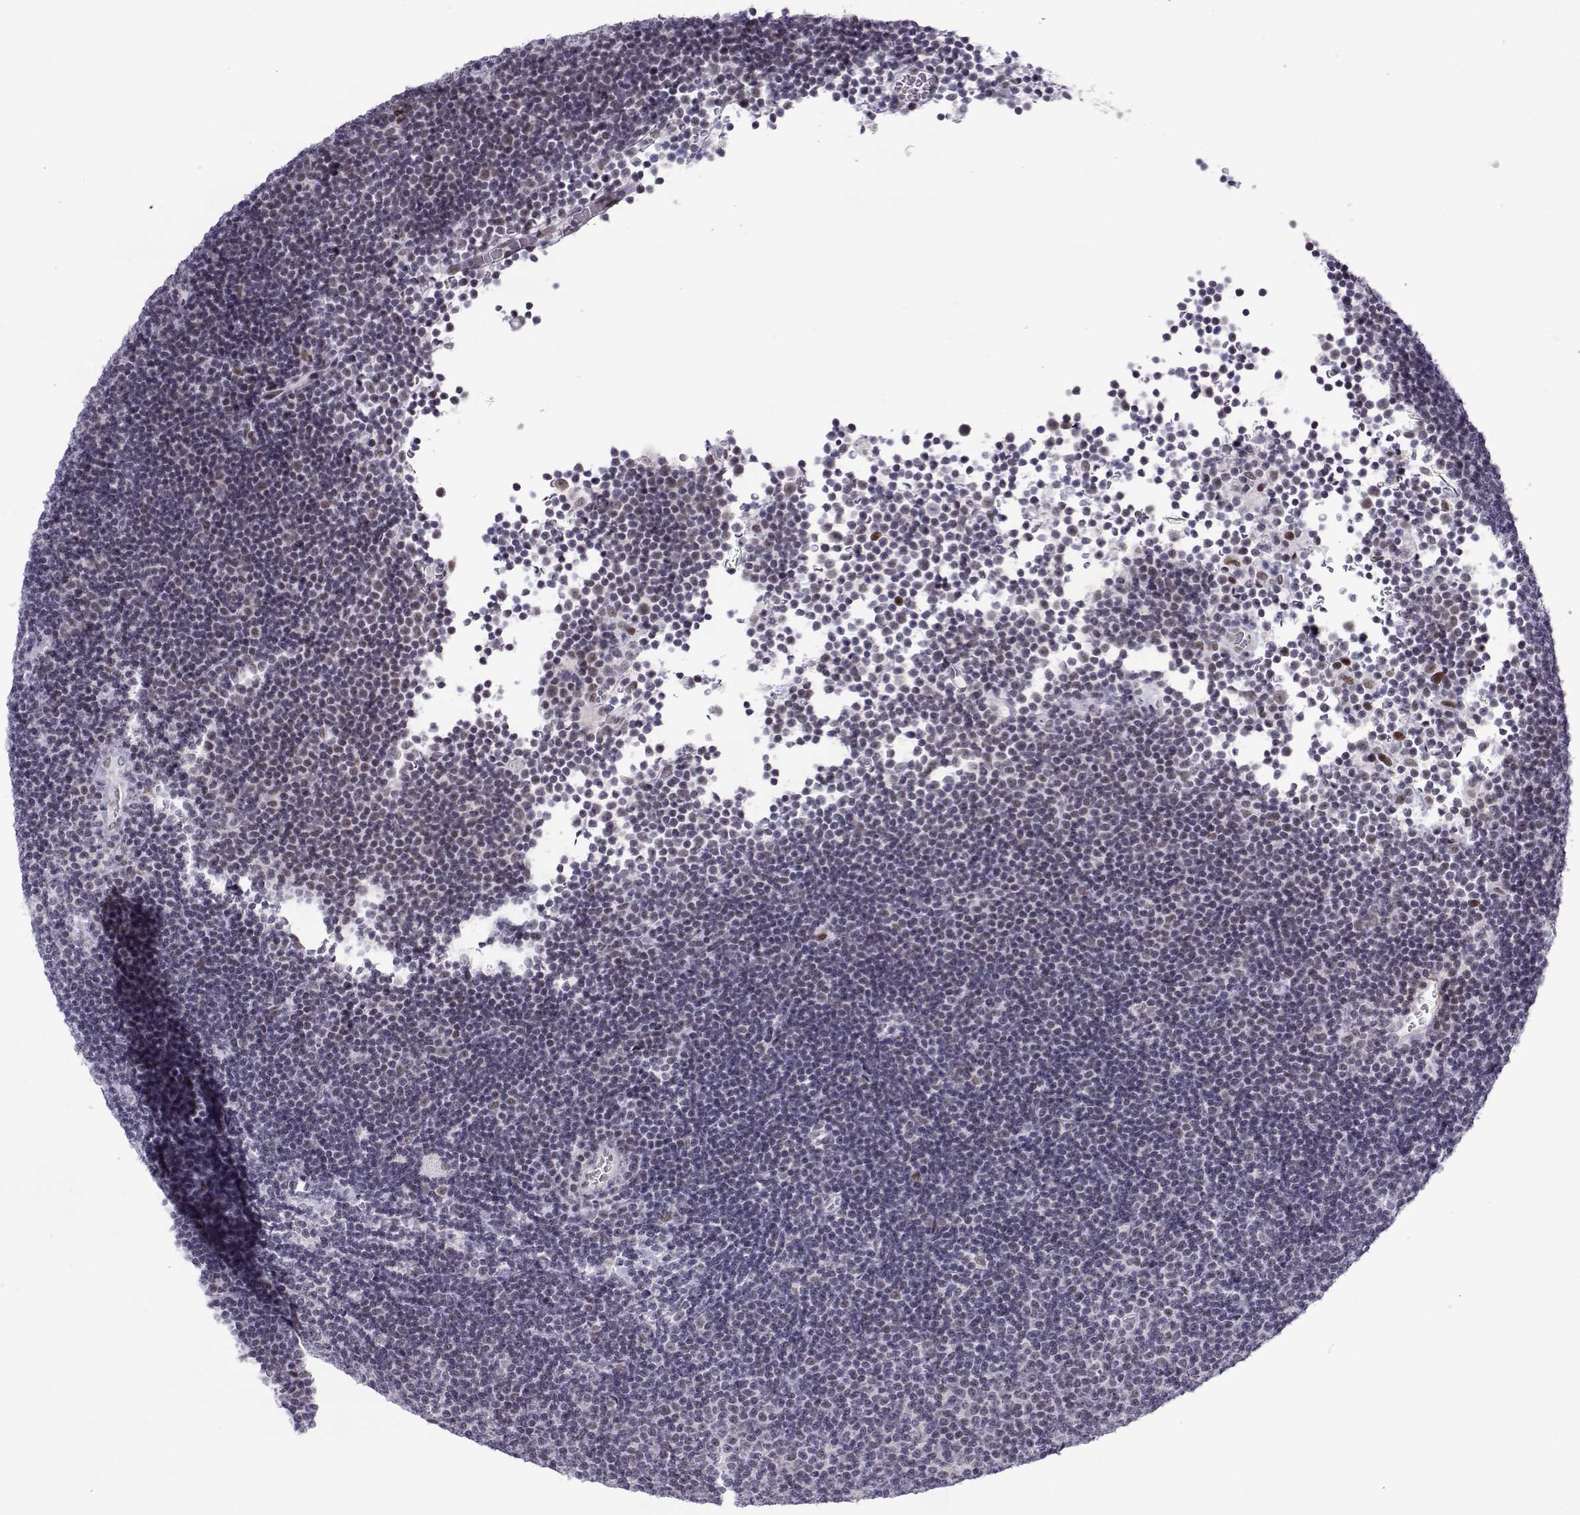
{"staining": {"intensity": "negative", "quantity": "none", "location": "none"}, "tissue": "lymphoma", "cell_type": "Tumor cells", "image_type": "cancer", "snomed": [{"axis": "morphology", "description": "Malignant lymphoma, non-Hodgkin's type, Low grade"}, {"axis": "topography", "description": "Brain"}], "caption": "The photomicrograph reveals no significant expression in tumor cells of lymphoma.", "gene": "SIX6", "patient": {"sex": "female", "age": 66}}